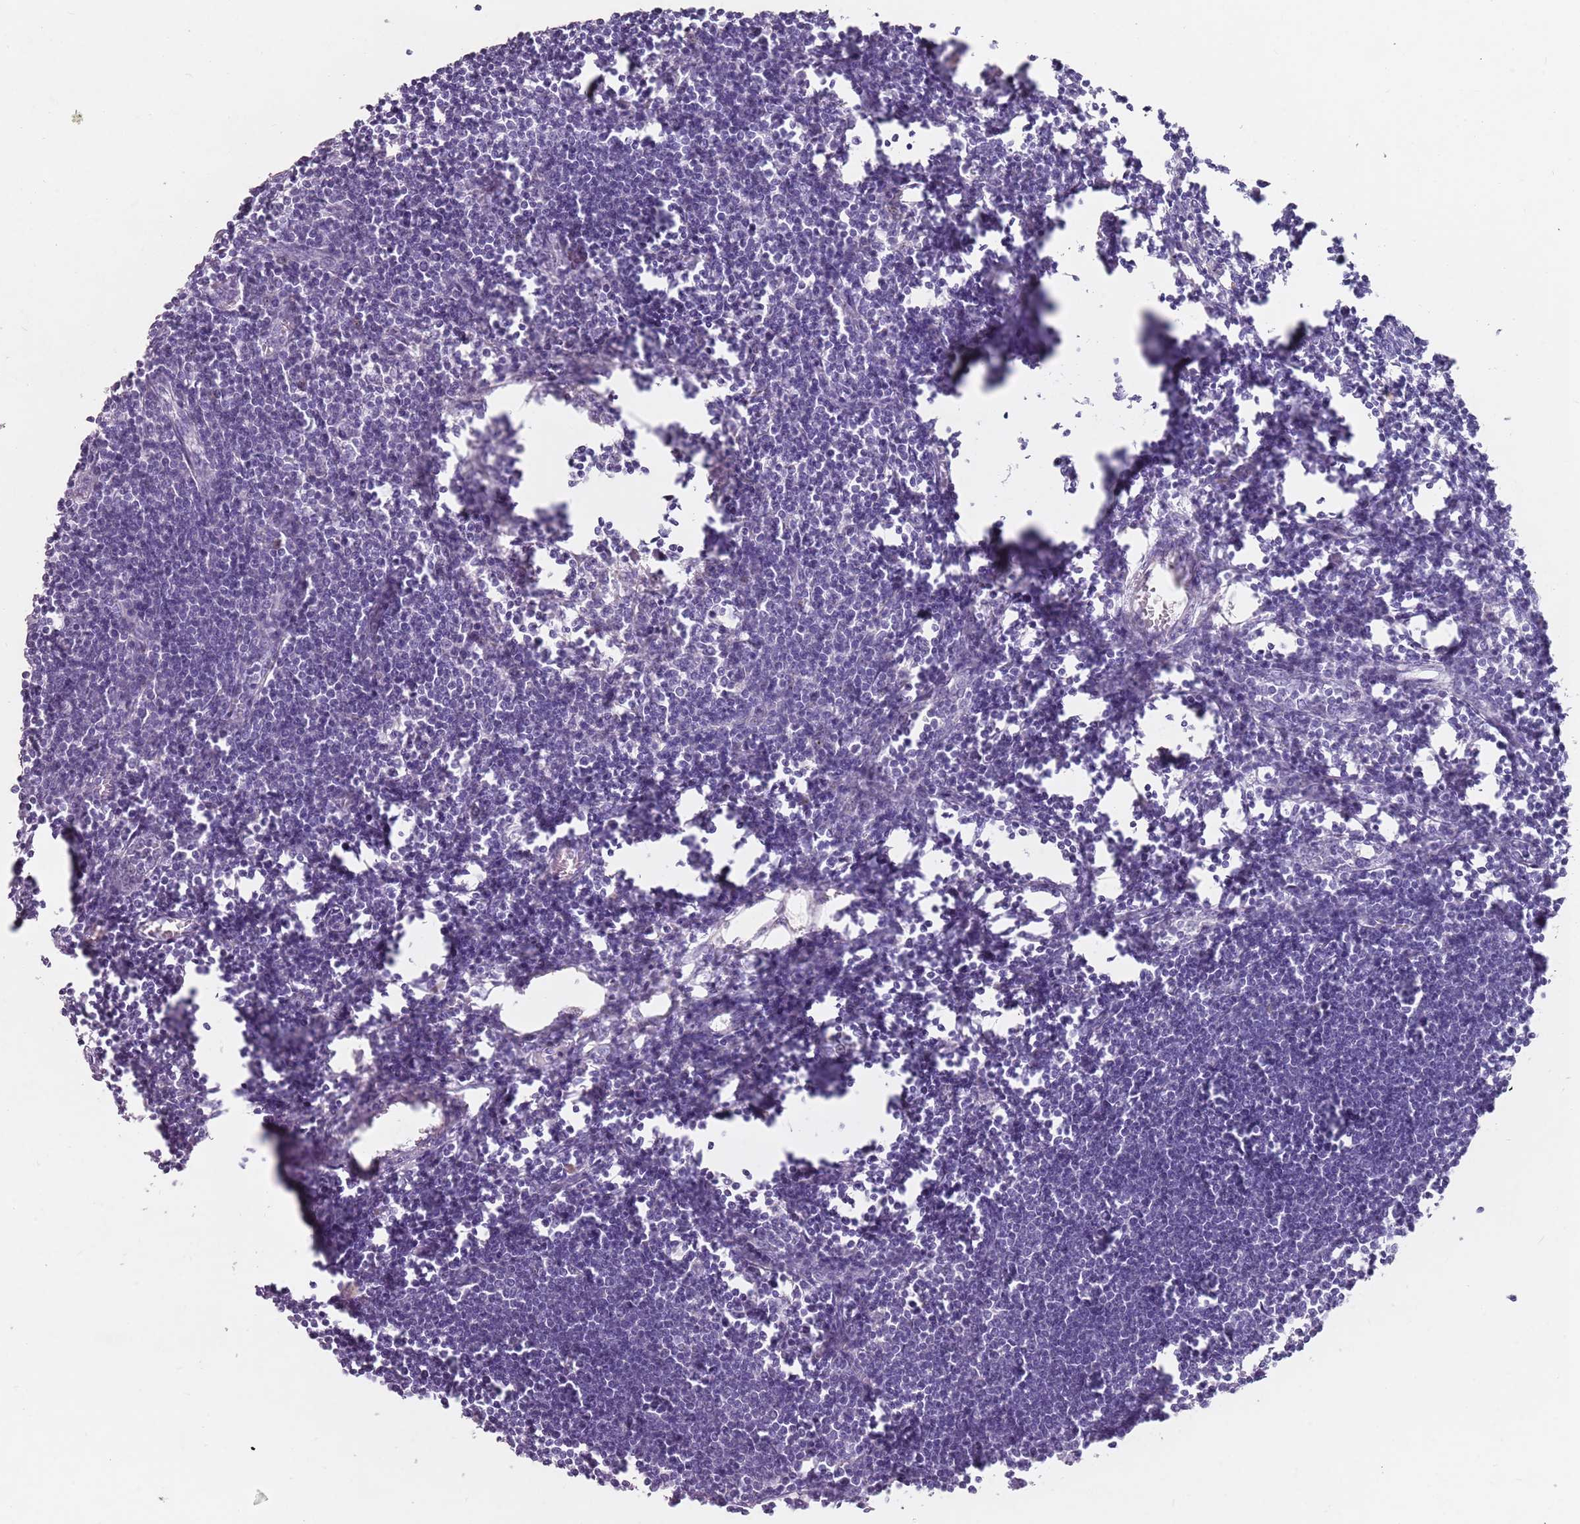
{"staining": {"intensity": "negative", "quantity": "none", "location": "none"}, "tissue": "lymph node", "cell_type": "Non-germinal center cells", "image_type": "normal", "snomed": [{"axis": "morphology", "description": "Normal tissue, NOS"}, {"axis": "morphology", "description": "Malignant melanoma, Metastatic site"}, {"axis": "topography", "description": "Lymph node"}], "caption": "IHC image of unremarkable lymph node: human lymph node stained with DAB (3,3'-diaminobenzidine) exhibits no significant protein staining in non-germinal center cells.", "gene": "DDX4", "patient": {"sex": "male", "age": 41}}